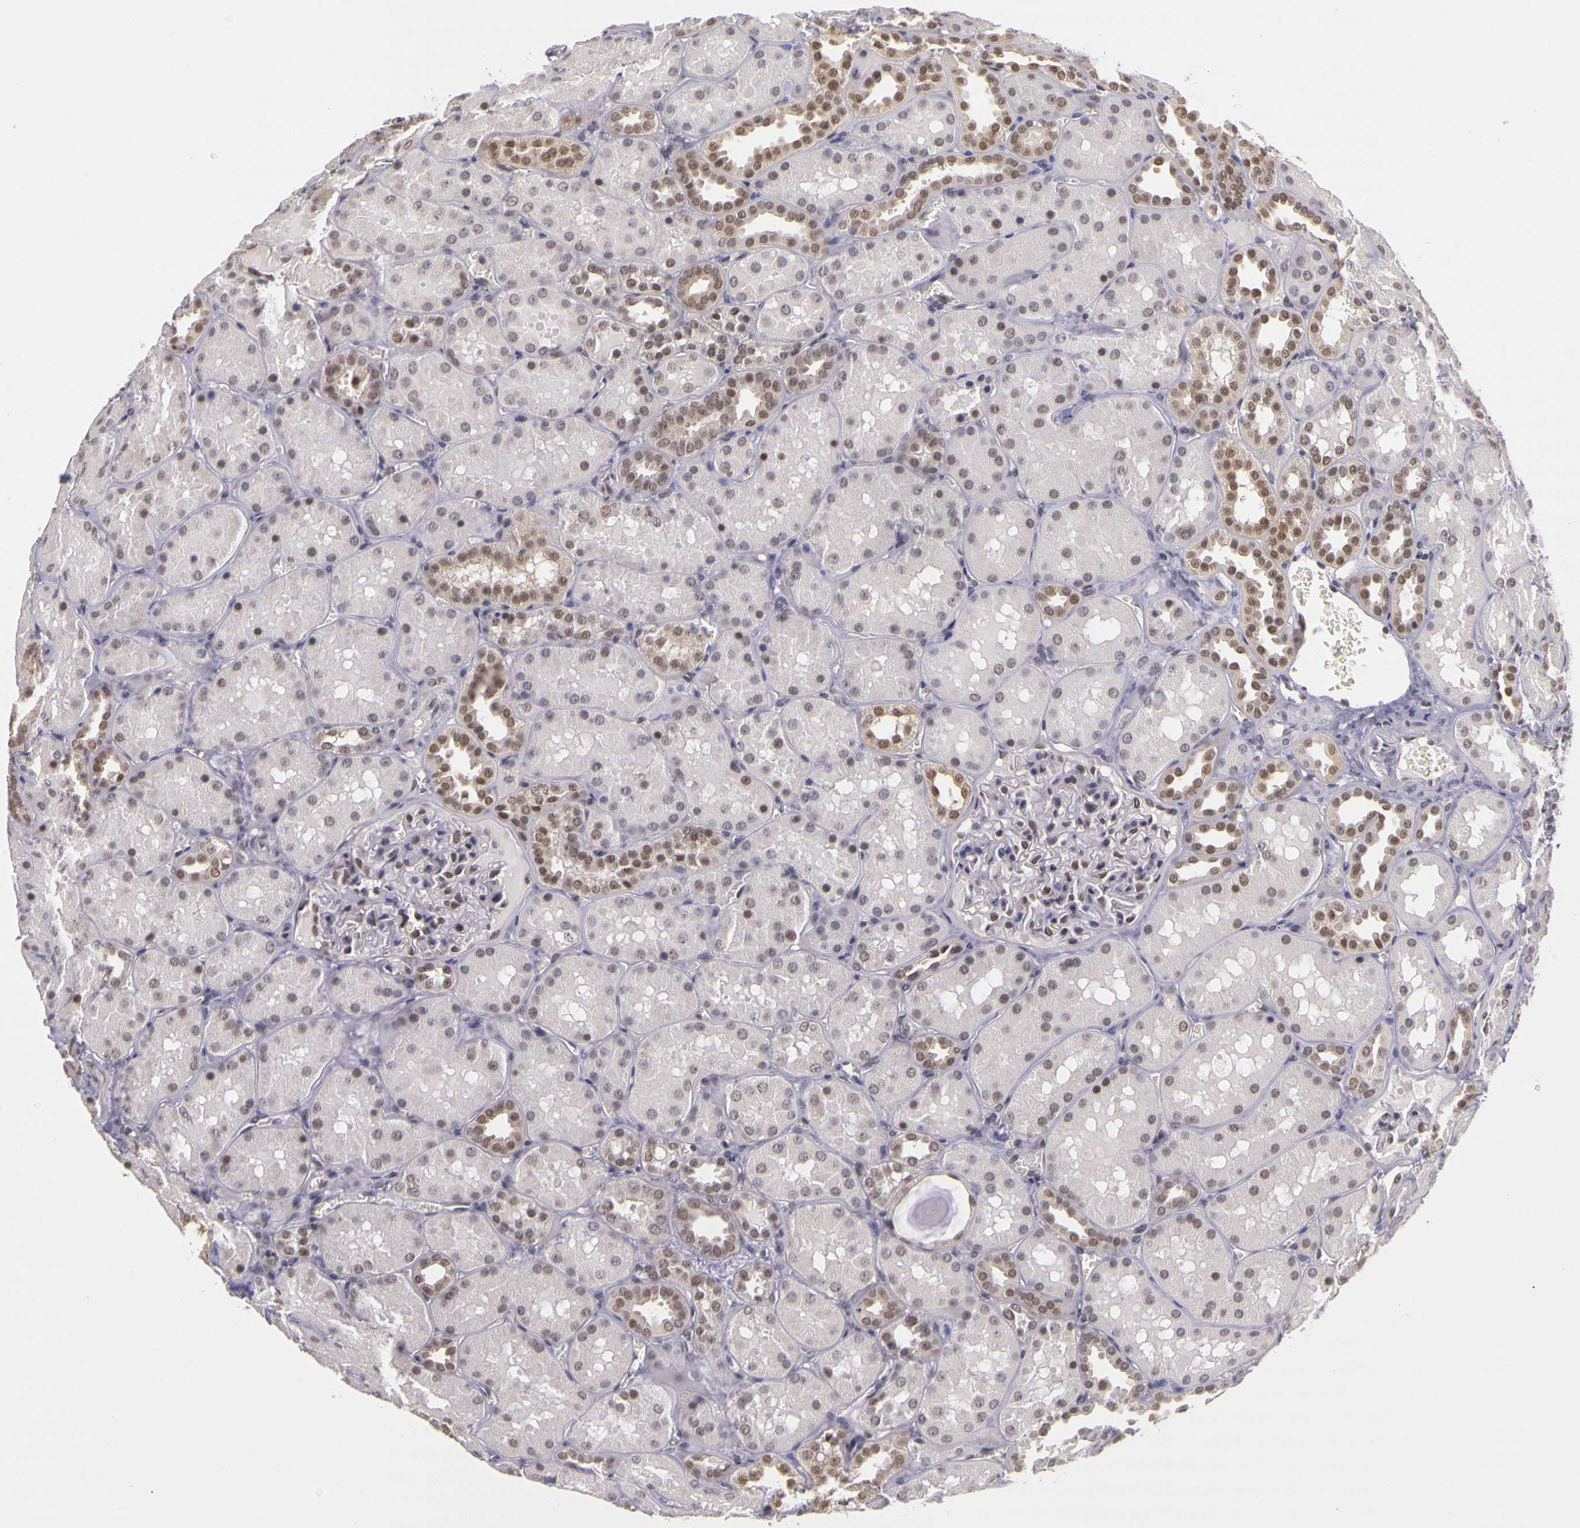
{"staining": {"intensity": "moderate", "quantity": "25%-75%", "location": "nuclear"}, "tissue": "kidney", "cell_type": "Cells in glomeruli", "image_type": "normal", "snomed": [{"axis": "morphology", "description": "Normal tissue, NOS"}, {"axis": "topography", "description": "Kidney"}], "caption": "Approximately 25%-75% of cells in glomeruli in normal human kidney display moderate nuclear protein expression as visualized by brown immunohistochemical staining.", "gene": "WDR13", "patient": {"sex": "female", "age": 52}}